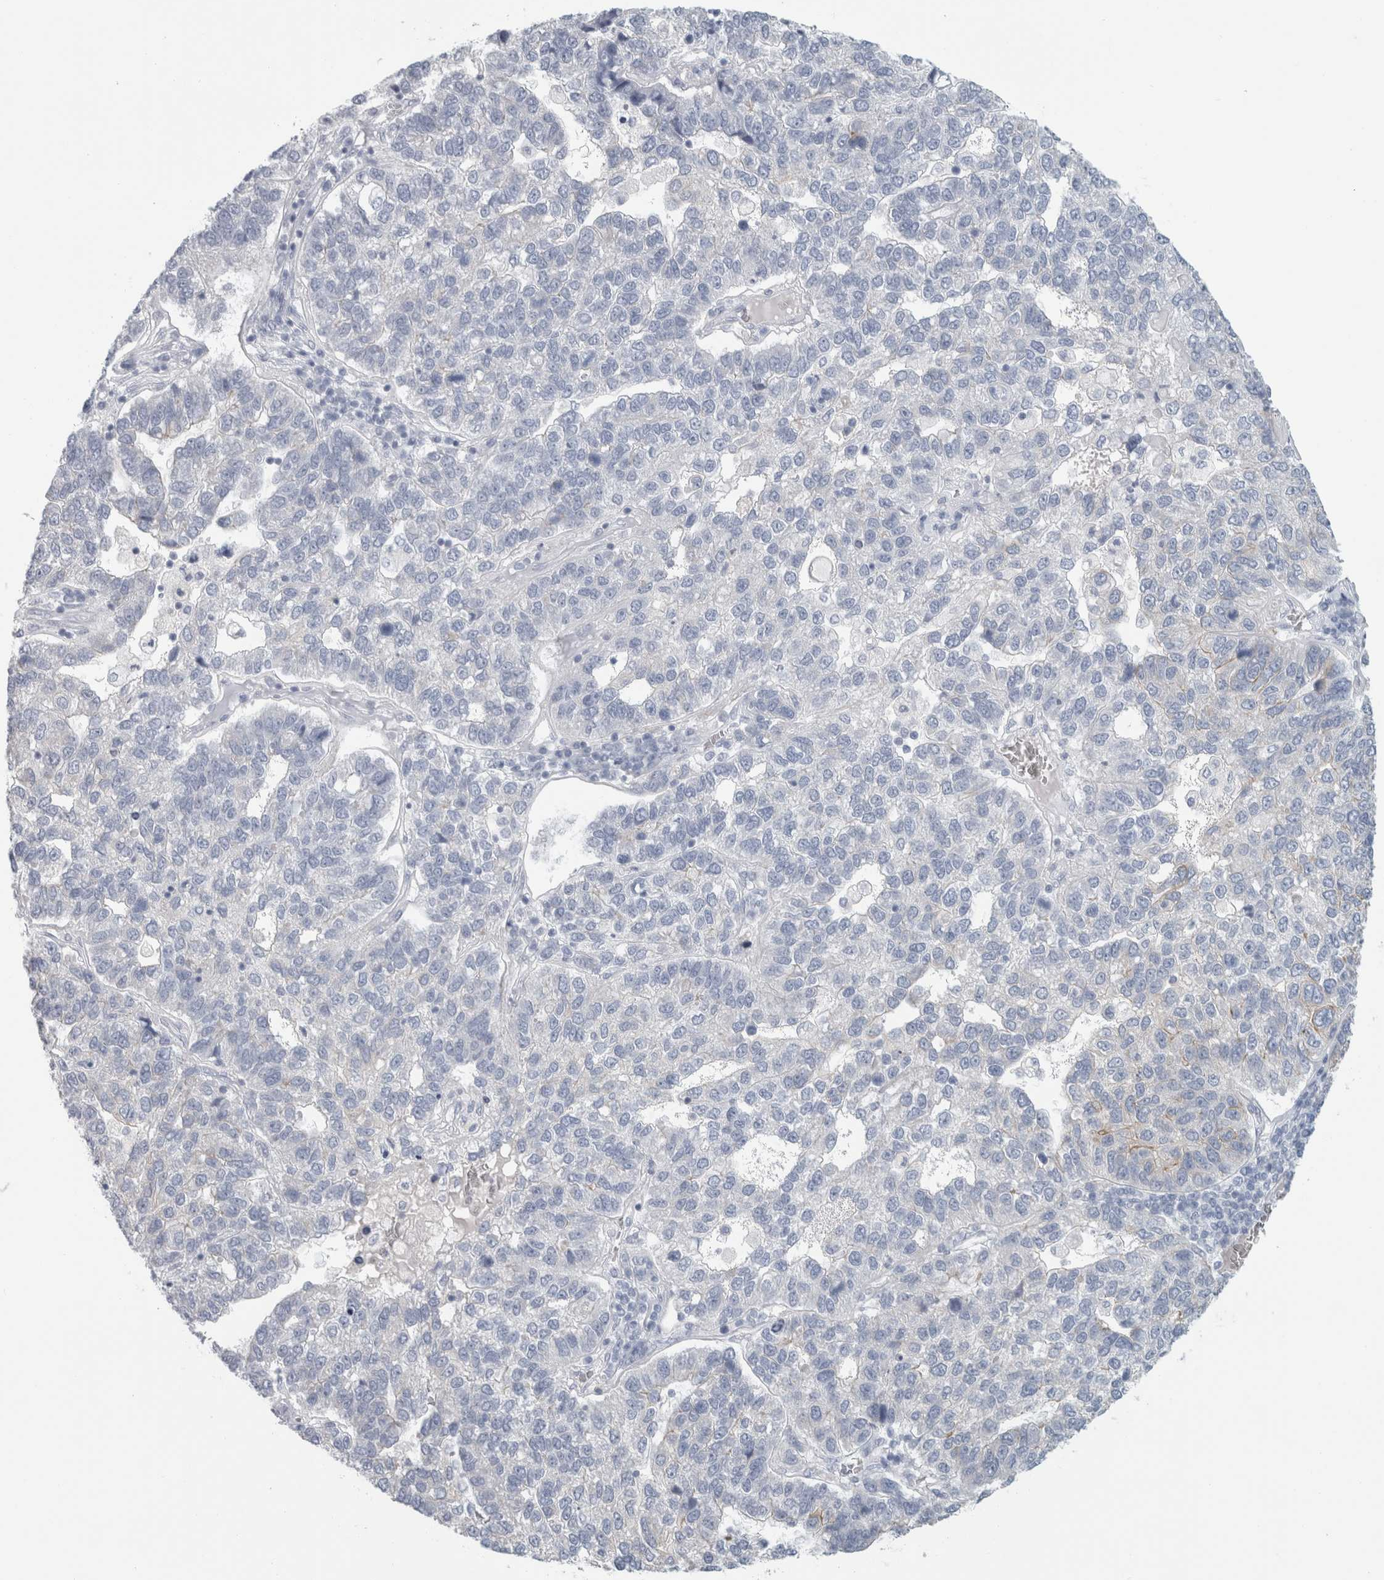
{"staining": {"intensity": "negative", "quantity": "none", "location": "none"}, "tissue": "pancreatic cancer", "cell_type": "Tumor cells", "image_type": "cancer", "snomed": [{"axis": "morphology", "description": "Adenocarcinoma, NOS"}, {"axis": "topography", "description": "Pancreas"}], "caption": "High magnification brightfield microscopy of adenocarcinoma (pancreatic) stained with DAB (brown) and counterstained with hematoxylin (blue): tumor cells show no significant staining.", "gene": "SLC28A3", "patient": {"sex": "female", "age": 61}}